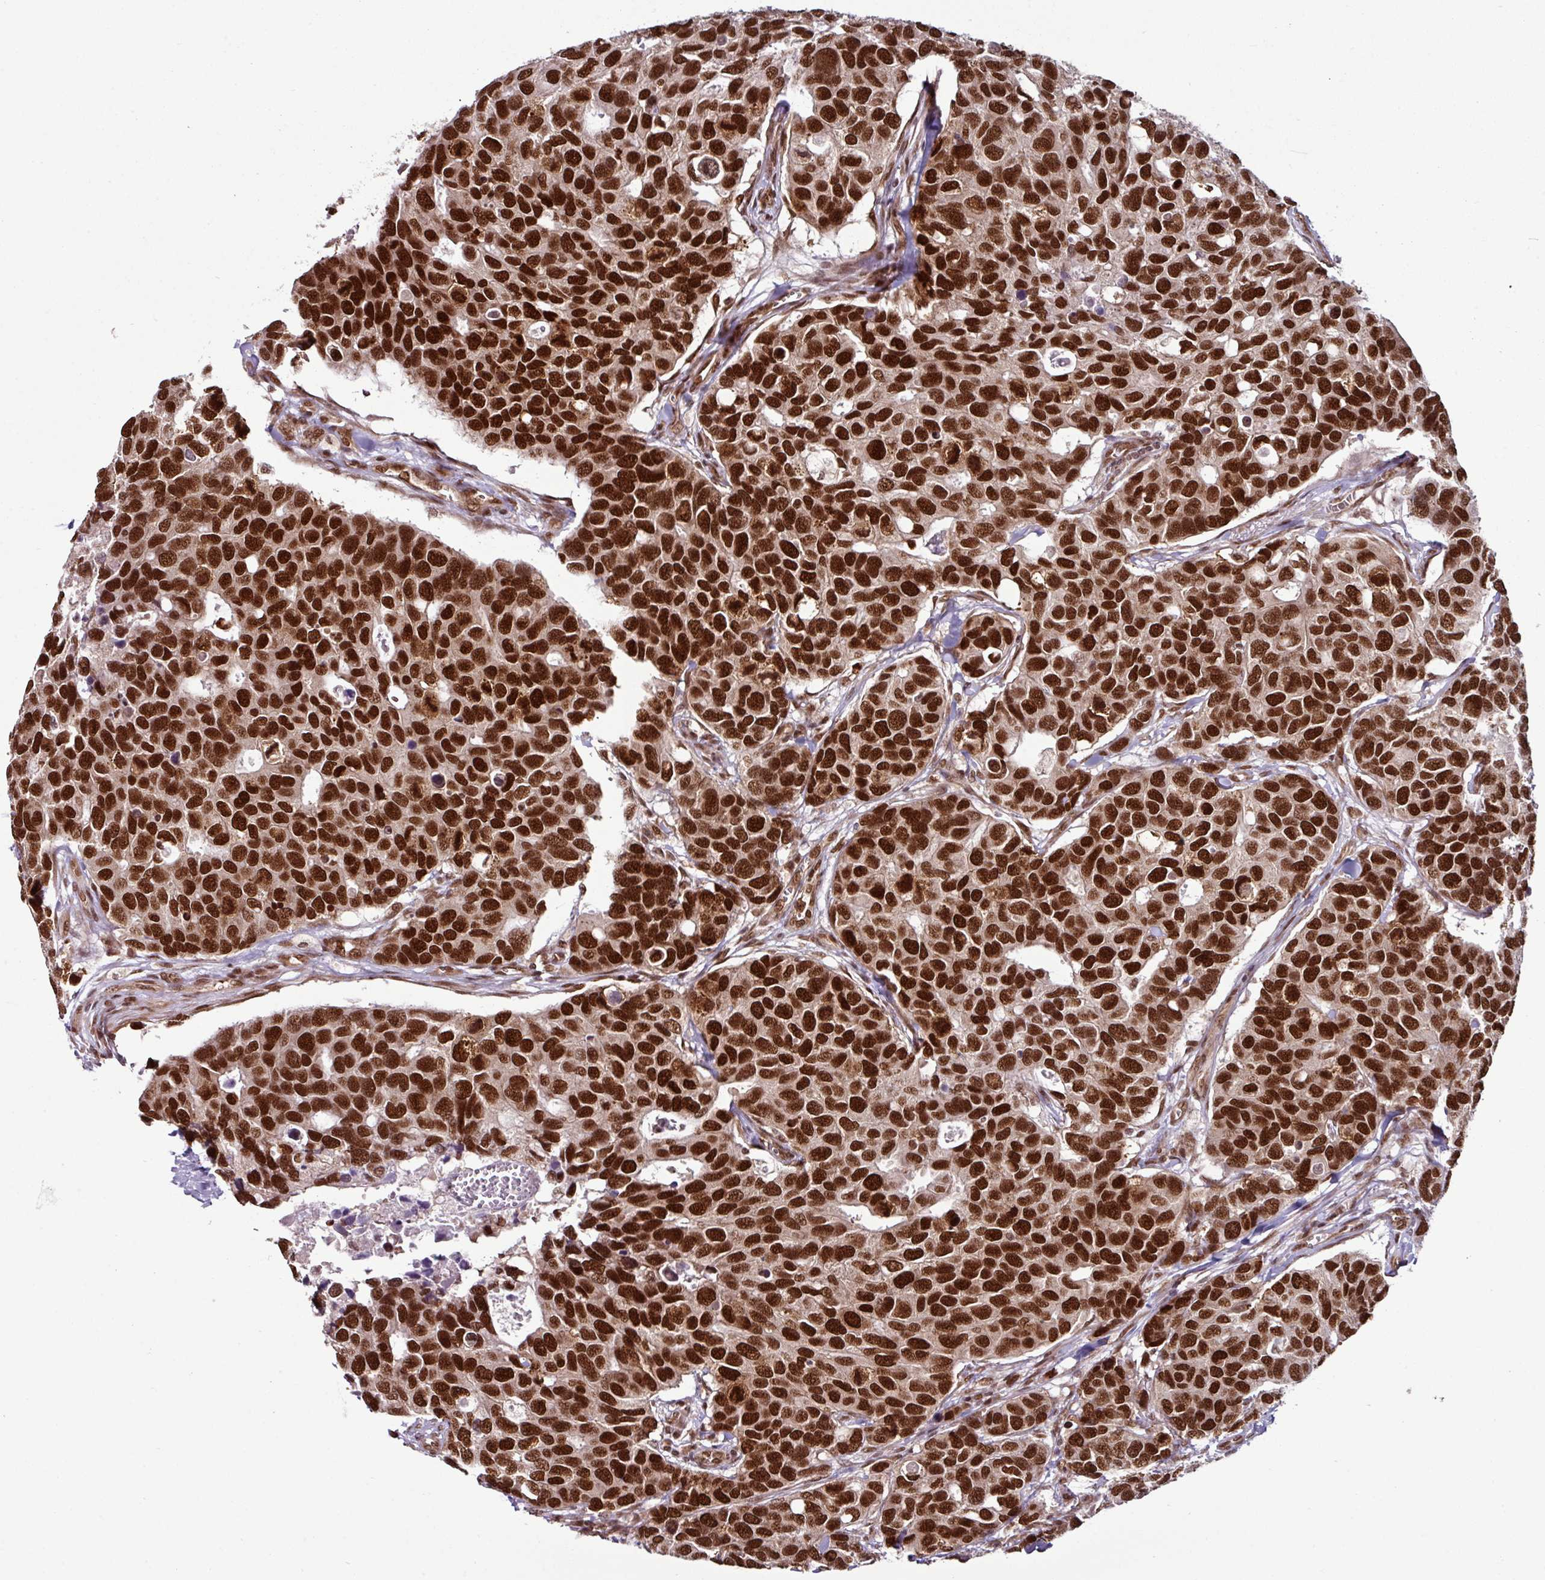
{"staining": {"intensity": "strong", "quantity": ">75%", "location": "nuclear"}, "tissue": "breast cancer", "cell_type": "Tumor cells", "image_type": "cancer", "snomed": [{"axis": "morphology", "description": "Duct carcinoma"}, {"axis": "topography", "description": "Breast"}], "caption": "DAB (3,3'-diaminobenzidine) immunohistochemical staining of breast cancer shows strong nuclear protein staining in approximately >75% of tumor cells.", "gene": "MORF4L2", "patient": {"sex": "female", "age": 83}}